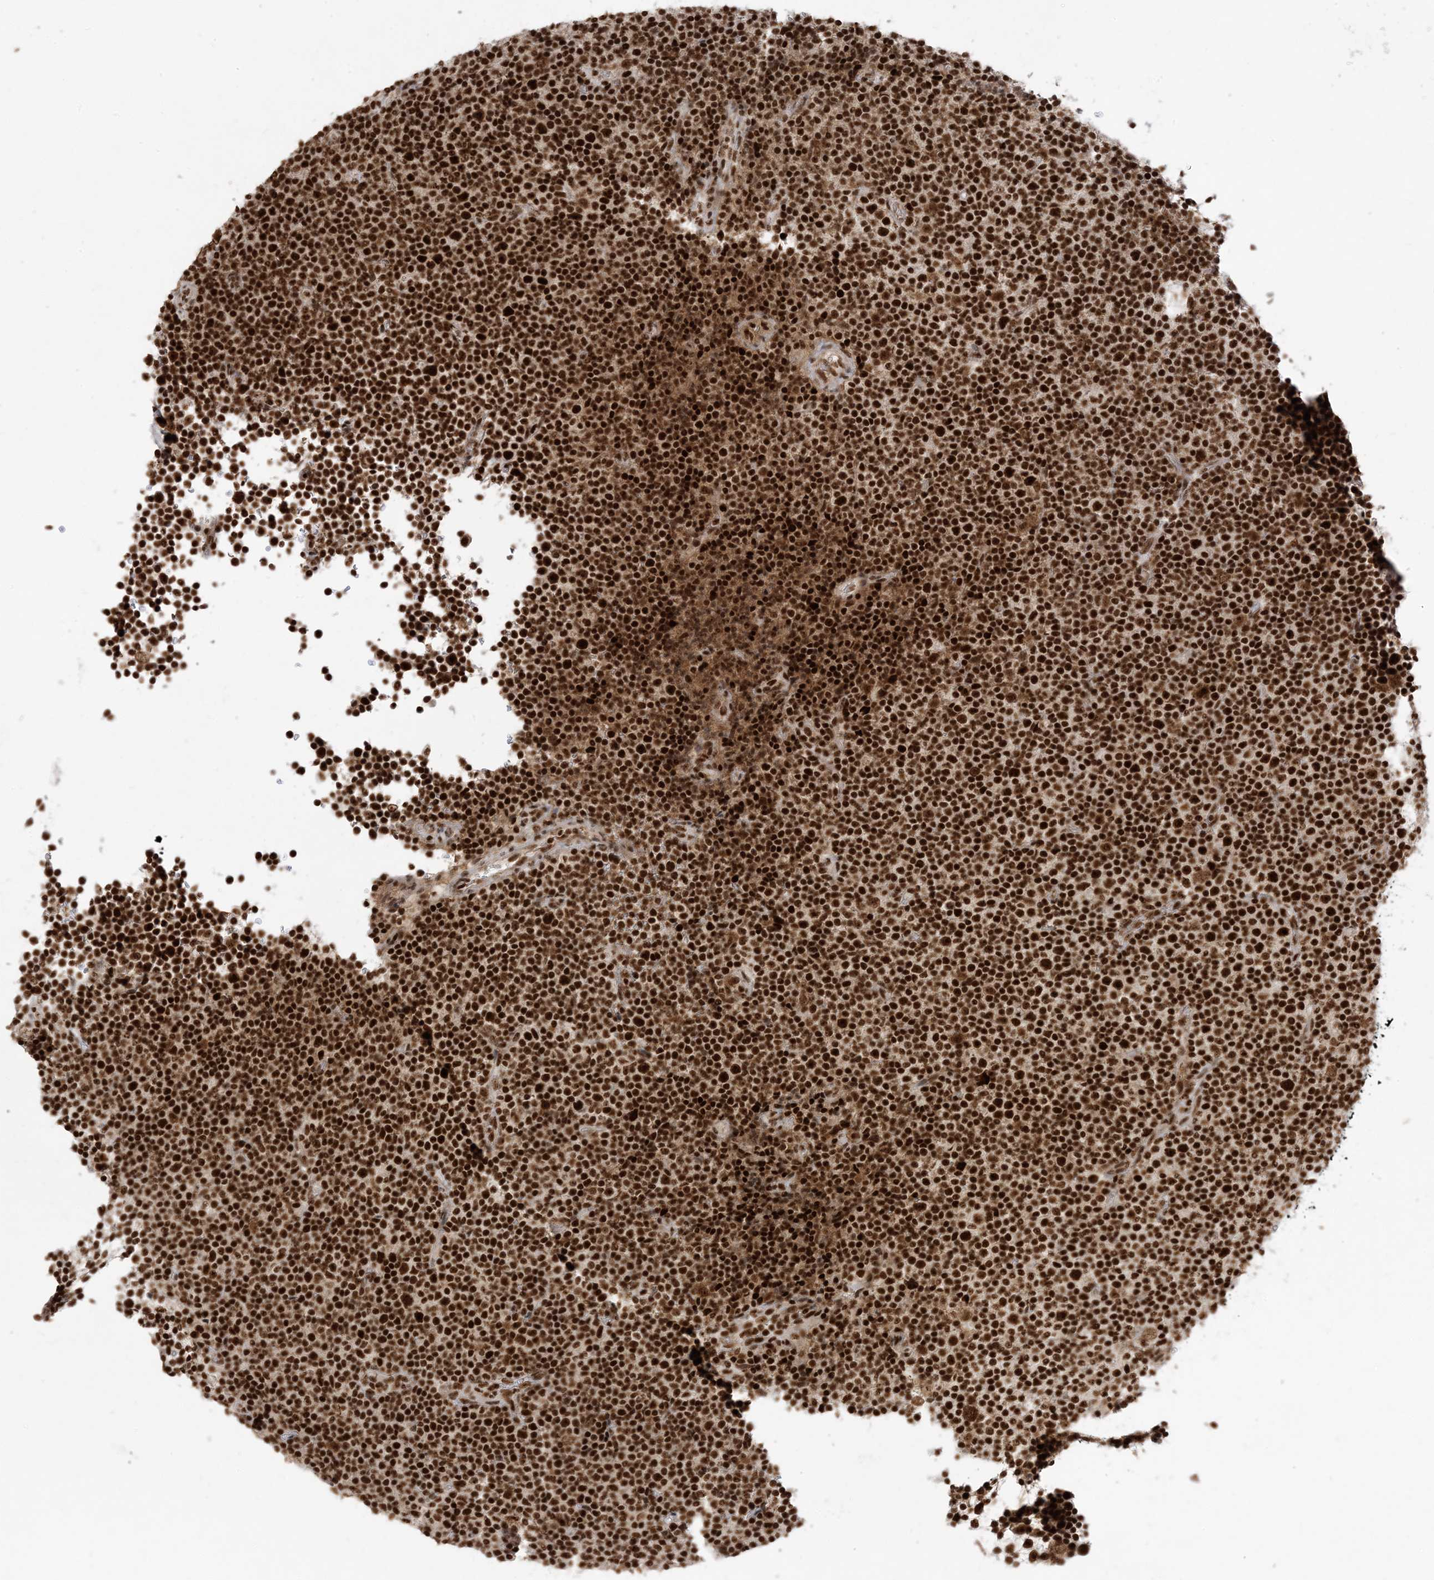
{"staining": {"intensity": "strong", "quantity": ">75%", "location": "nuclear"}, "tissue": "lymphoma", "cell_type": "Tumor cells", "image_type": "cancer", "snomed": [{"axis": "morphology", "description": "Malignant lymphoma, non-Hodgkin's type, Low grade"}, {"axis": "topography", "description": "Lymph node"}], "caption": "Malignant lymphoma, non-Hodgkin's type (low-grade) stained with a protein marker shows strong staining in tumor cells.", "gene": "PPIL2", "patient": {"sex": "female", "age": 67}}